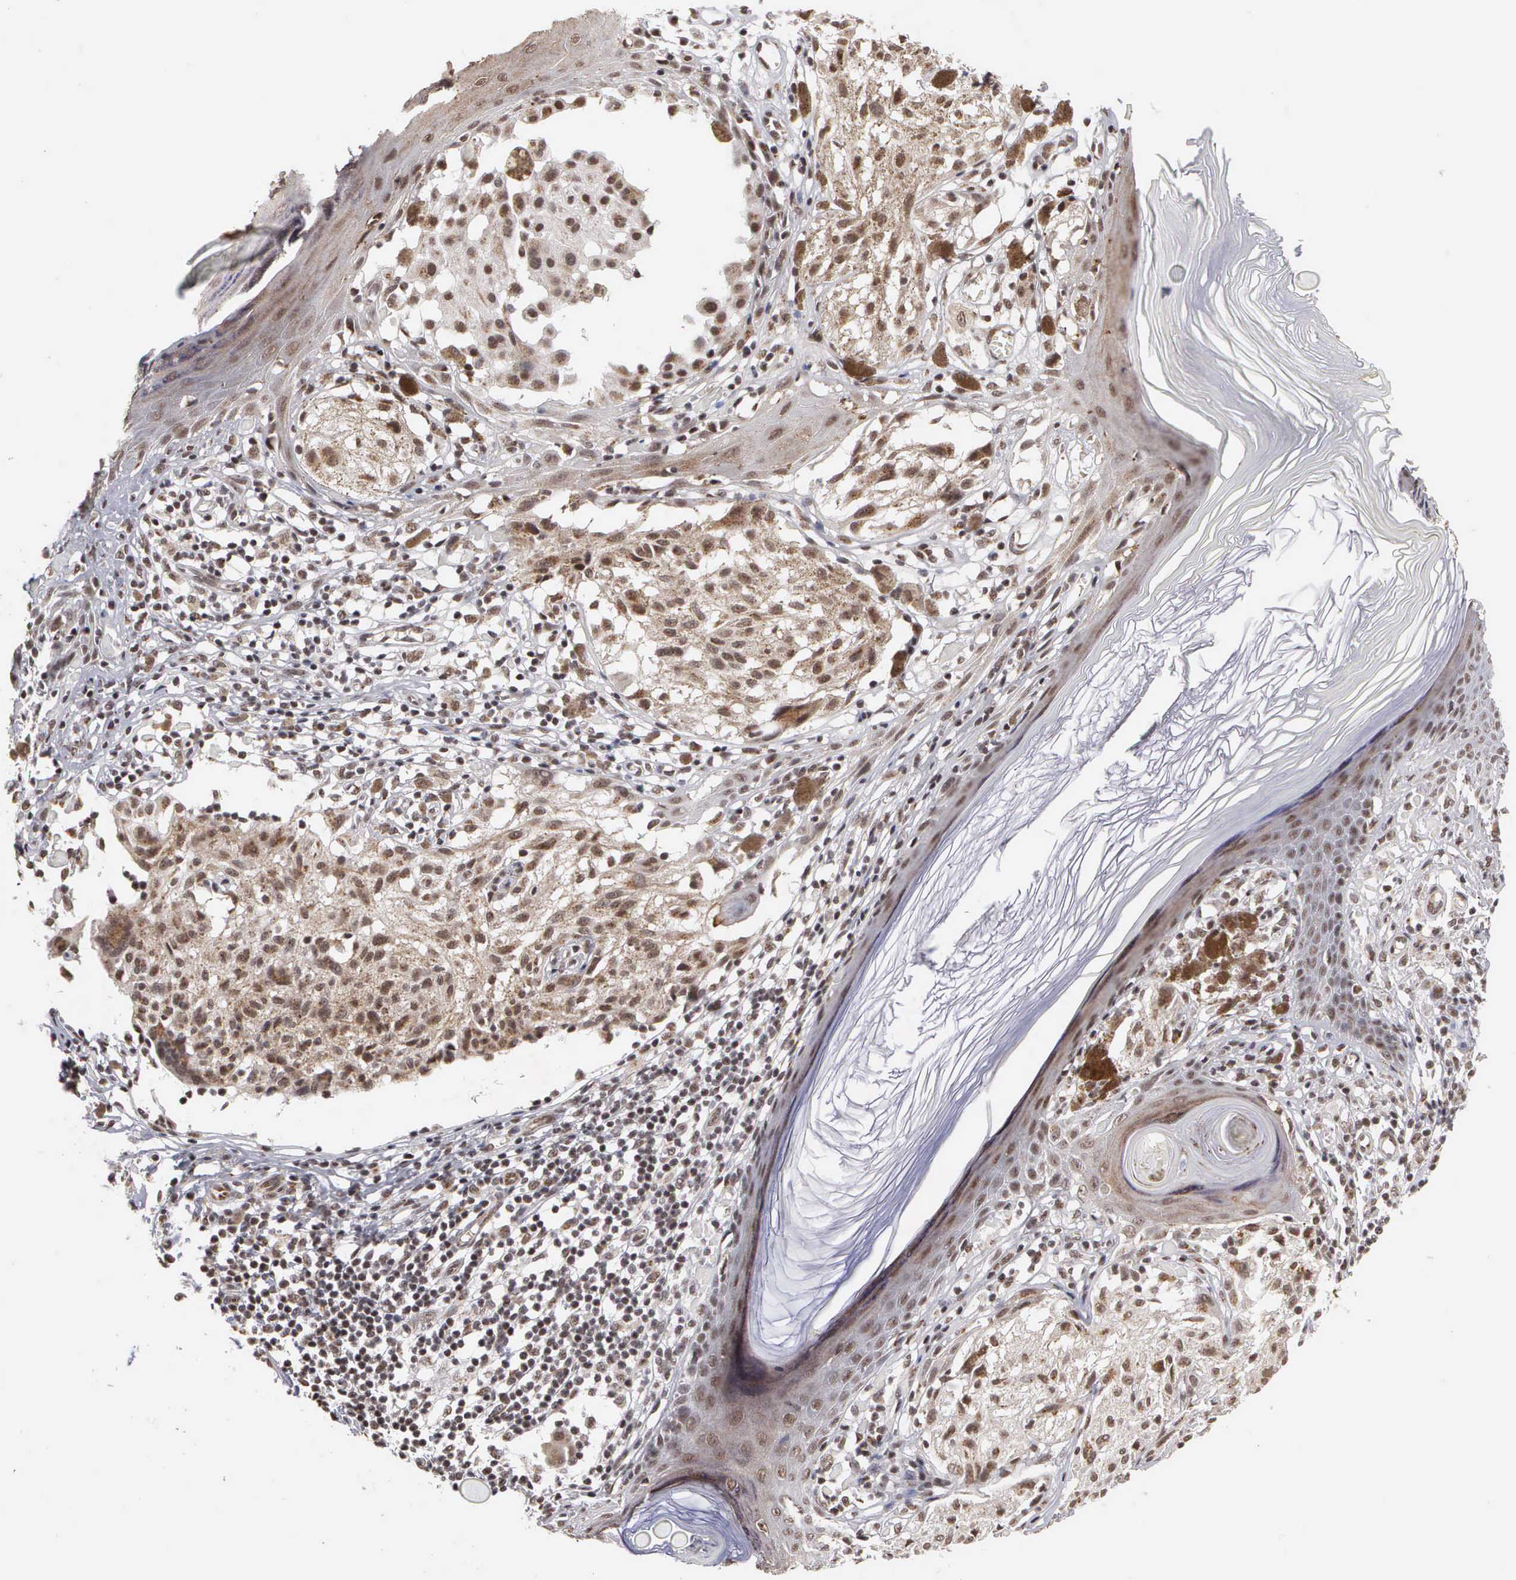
{"staining": {"intensity": "moderate", "quantity": ">75%", "location": "cytoplasmic/membranous,nuclear"}, "tissue": "melanoma", "cell_type": "Tumor cells", "image_type": "cancer", "snomed": [{"axis": "morphology", "description": "Malignant melanoma, NOS"}, {"axis": "topography", "description": "Skin"}], "caption": "Moderate cytoplasmic/membranous and nuclear protein expression is seen in approximately >75% of tumor cells in malignant melanoma.", "gene": "GTF2A1", "patient": {"sex": "male", "age": 36}}